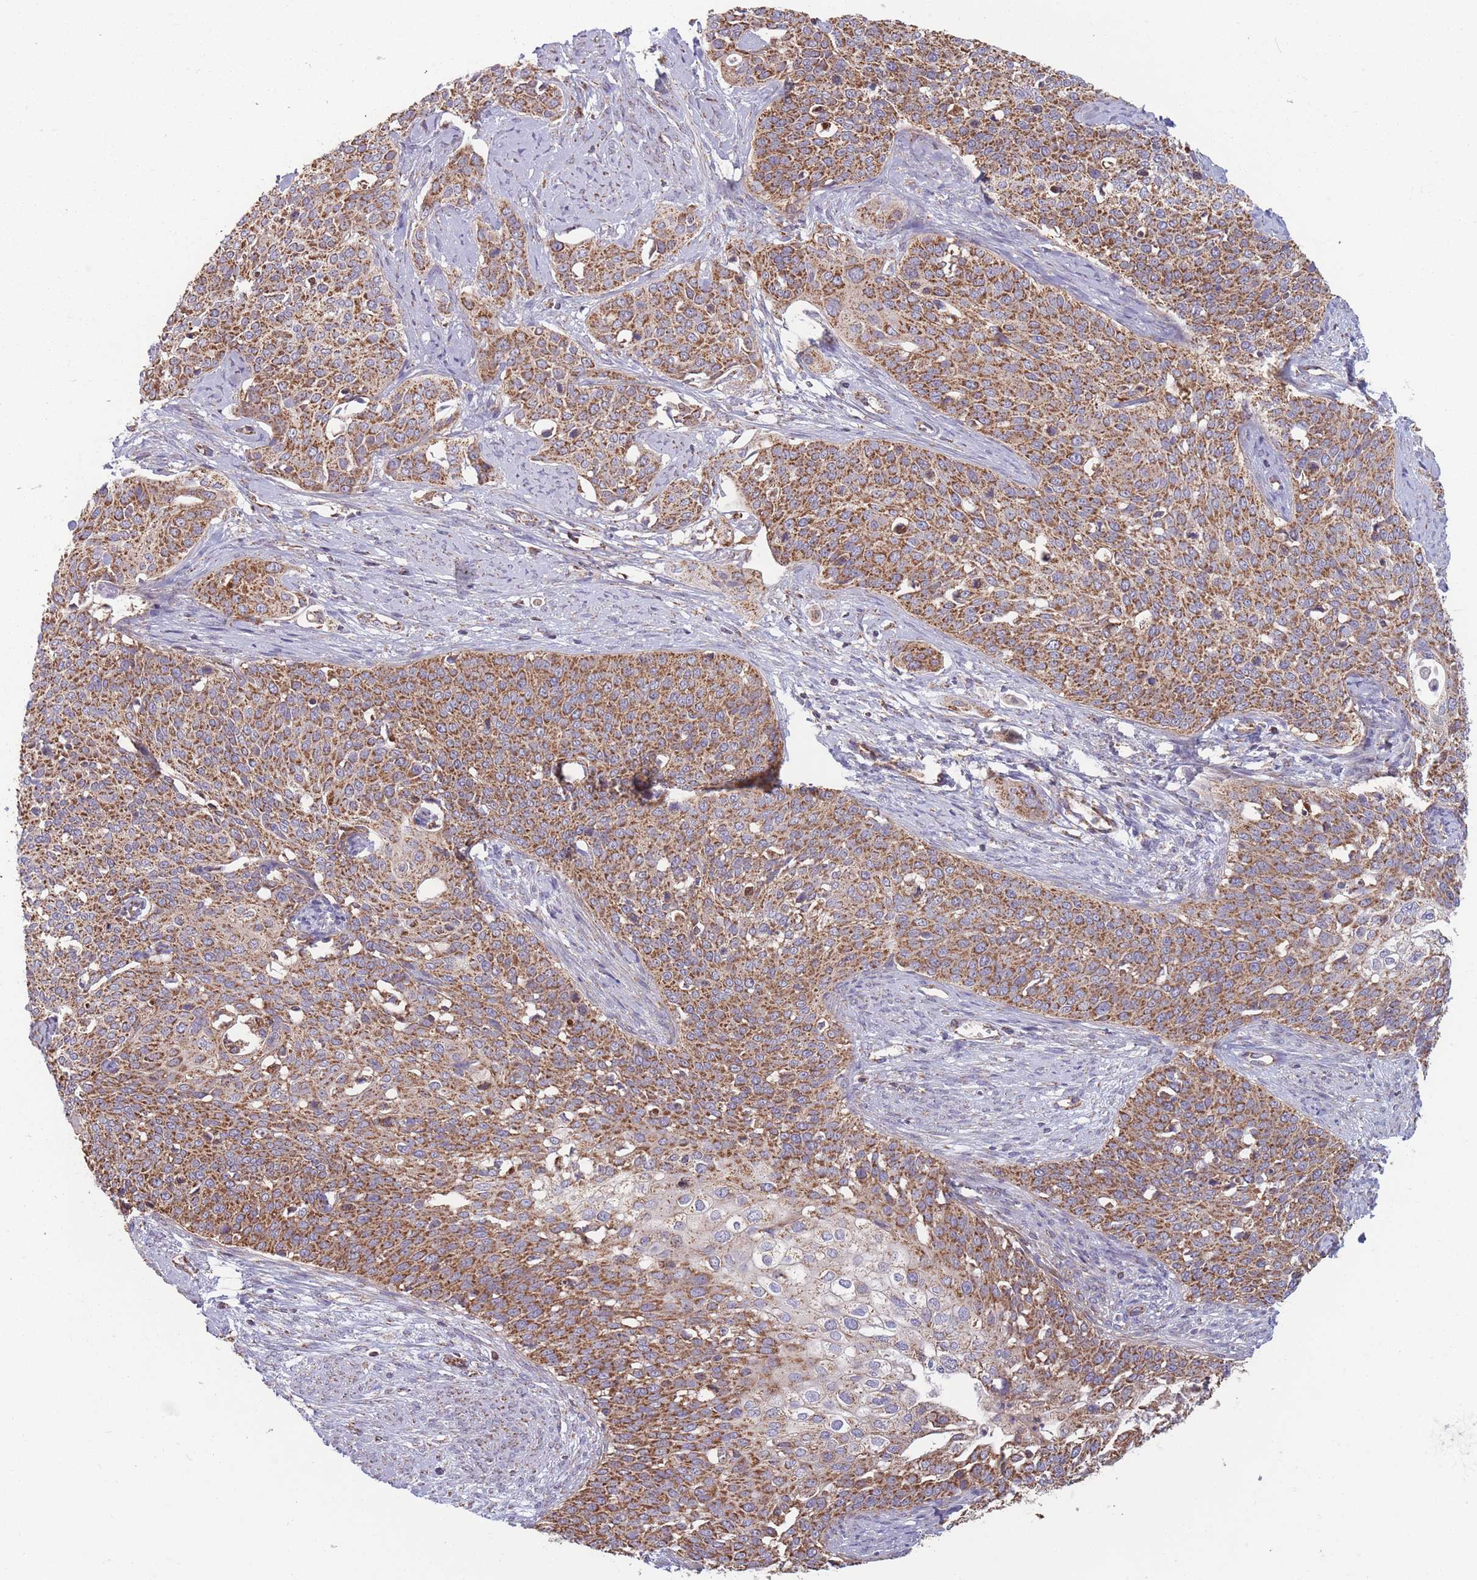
{"staining": {"intensity": "moderate", "quantity": ">75%", "location": "cytoplasmic/membranous"}, "tissue": "cervical cancer", "cell_type": "Tumor cells", "image_type": "cancer", "snomed": [{"axis": "morphology", "description": "Squamous cell carcinoma, NOS"}, {"axis": "topography", "description": "Cervix"}], "caption": "An image showing moderate cytoplasmic/membranous expression in about >75% of tumor cells in cervical squamous cell carcinoma, as visualized by brown immunohistochemical staining.", "gene": "KIF16B", "patient": {"sex": "female", "age": 44}}